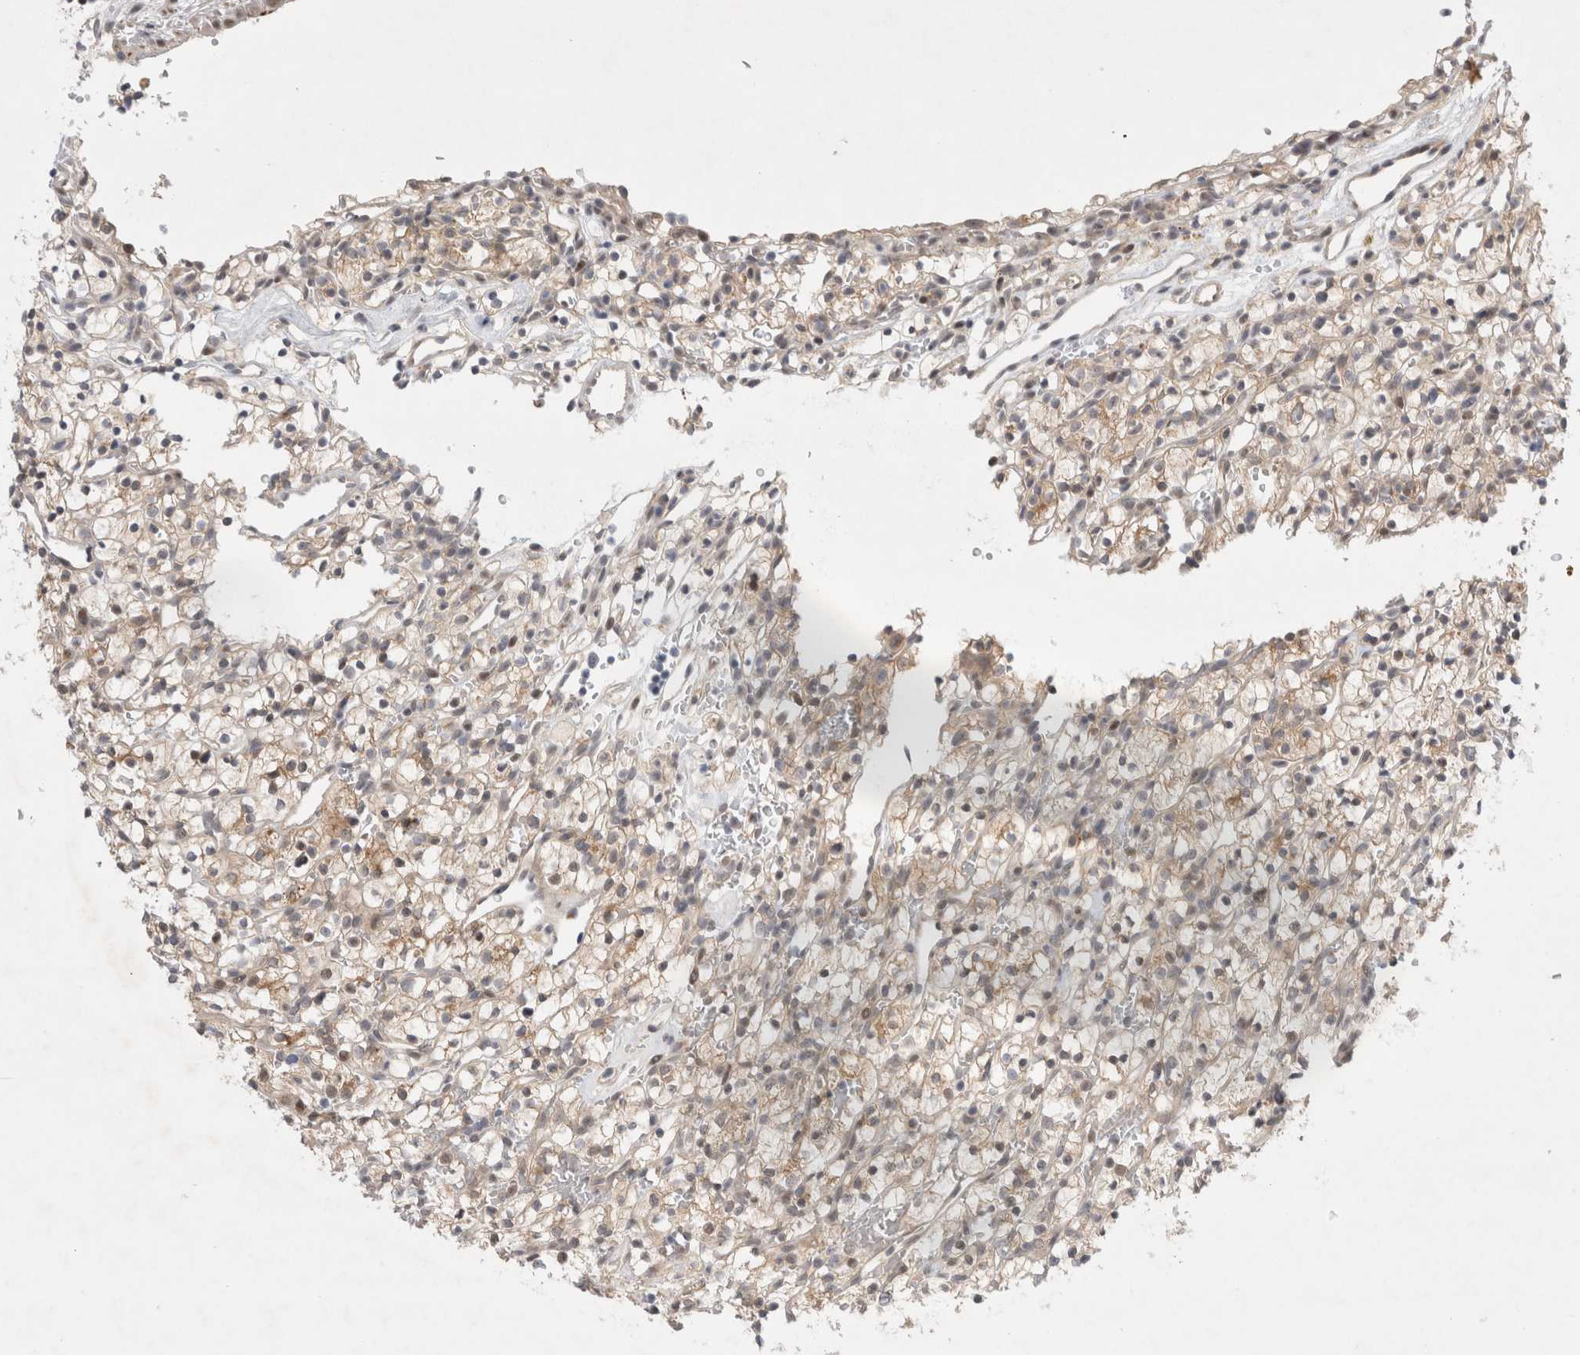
{"staining": {"intensity": "weak", "quantity": ">75%", "location": "cytoplasmic/membranous"}, "tissue": "renal cancer", "cell_type": "Tumor cells", "image_type": "cancer", "snomed": [{"axis": "morphology", "description": "Adenocarcinoma, NOS"}, {"axis": "topography", "description": "Kidney"}], "caption": "Protein expression by IHC shows weak cytoplasmic/membranous staining in about >75% of tumor cells in adenocarcinoma (renal). Immunohistochemistry (ihc) stains the protein of interest in brown and the nuclei are stained blue.", "gene": "WIPF2", "patient": {"sex": "female", "age": 57}}